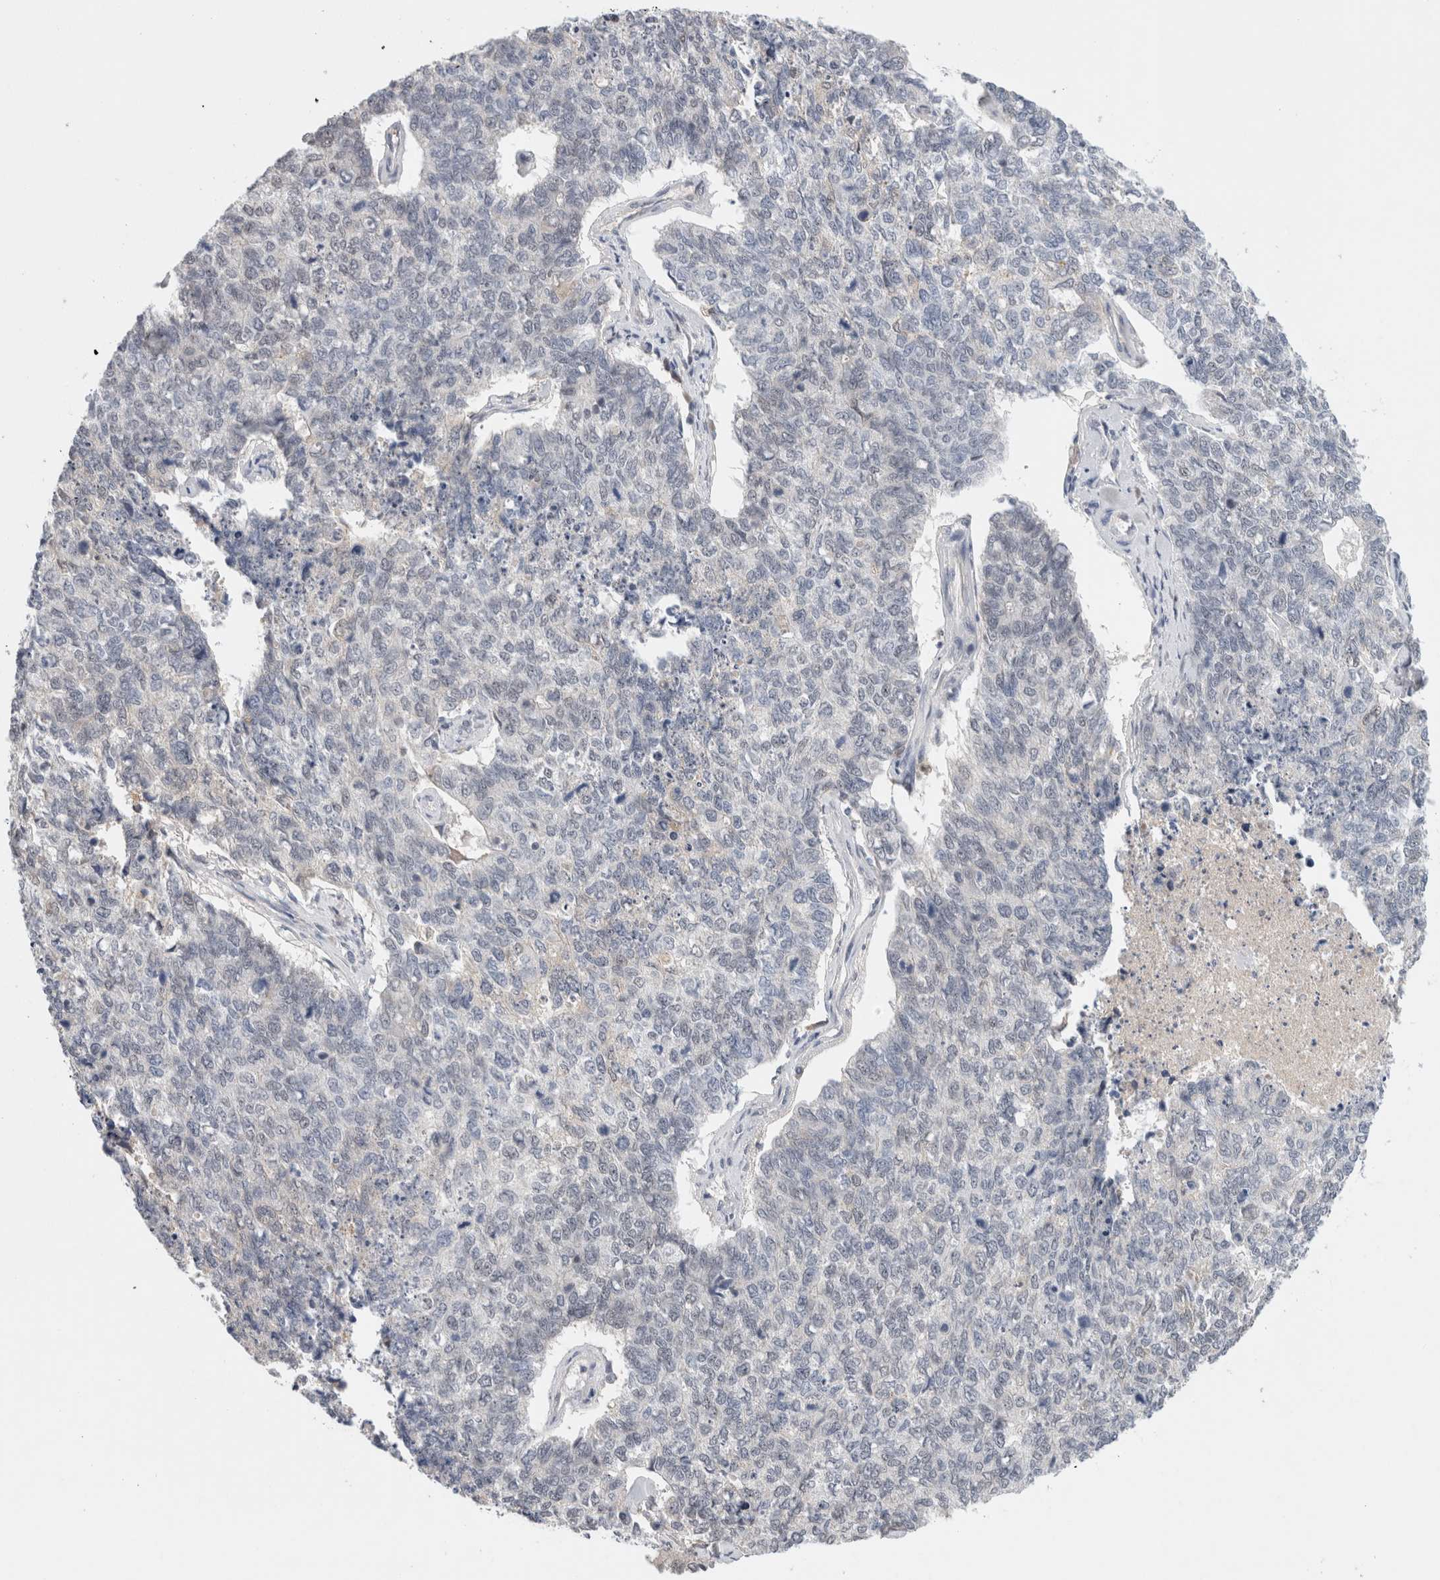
{"staining": {"intensity": "negative", "quantity": "none", "location": "none"}, "tissue": "cervical cancer", "cell_type": "Tumor cells", "image_type": "cancer", "snomed": [{"axis": "morphology", "description": "Squamous cell carcinoma, NOS"}, {"axis": "topography", "description": "Cervix"}], "caption": "Tumor cells show no significant positivity in cervical cancer.", "gene": "HCN3", "patient": {"sex": "female", "age": 63}}